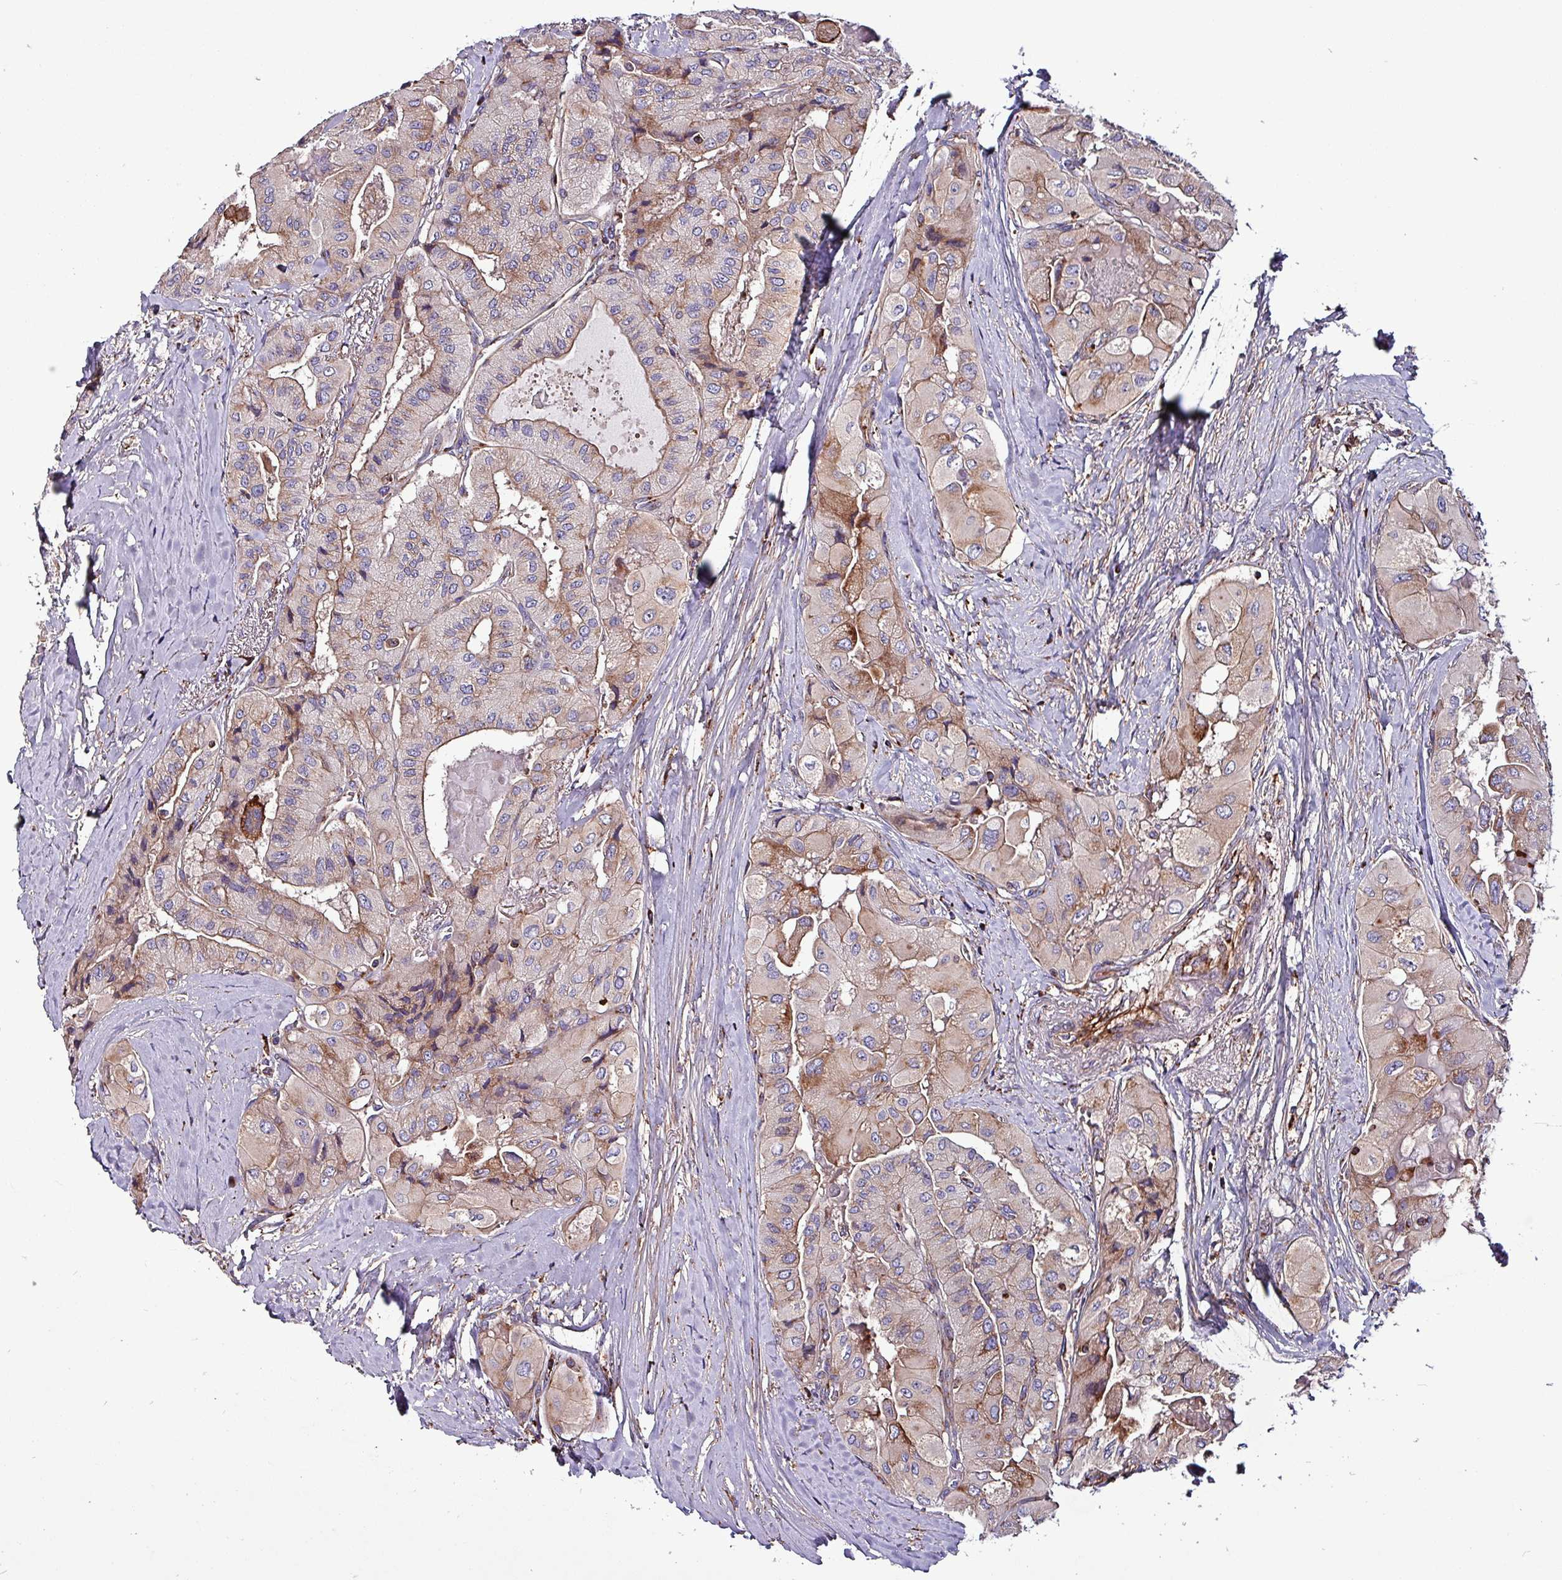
{"staining": {"intensity": "weak", "quantity": "<25%", "location": "cytoplasmic/membranous"}, "tissue": "thyroid cancer", "cell_type": "Tumor cells", "image_type": "cancer", "snomed": [{"axis": "morphology", "description": "Normal tissue, NOS"}, {"axis": "morphology", "description": "Papillary adenocarcinoma, NOS"}, {"axis": "topography", "description": "Thyroid gland"}], "caption": "An immunohistochemistry micrograph of thyroid cancer (papillary adenocarcinoma) is shown. There is no staining in tumor cells of thyroid cancer (papillary adenocarcinoma).", "gene": "VAMP4", "patient": {"sex": "female", "age": 59}}